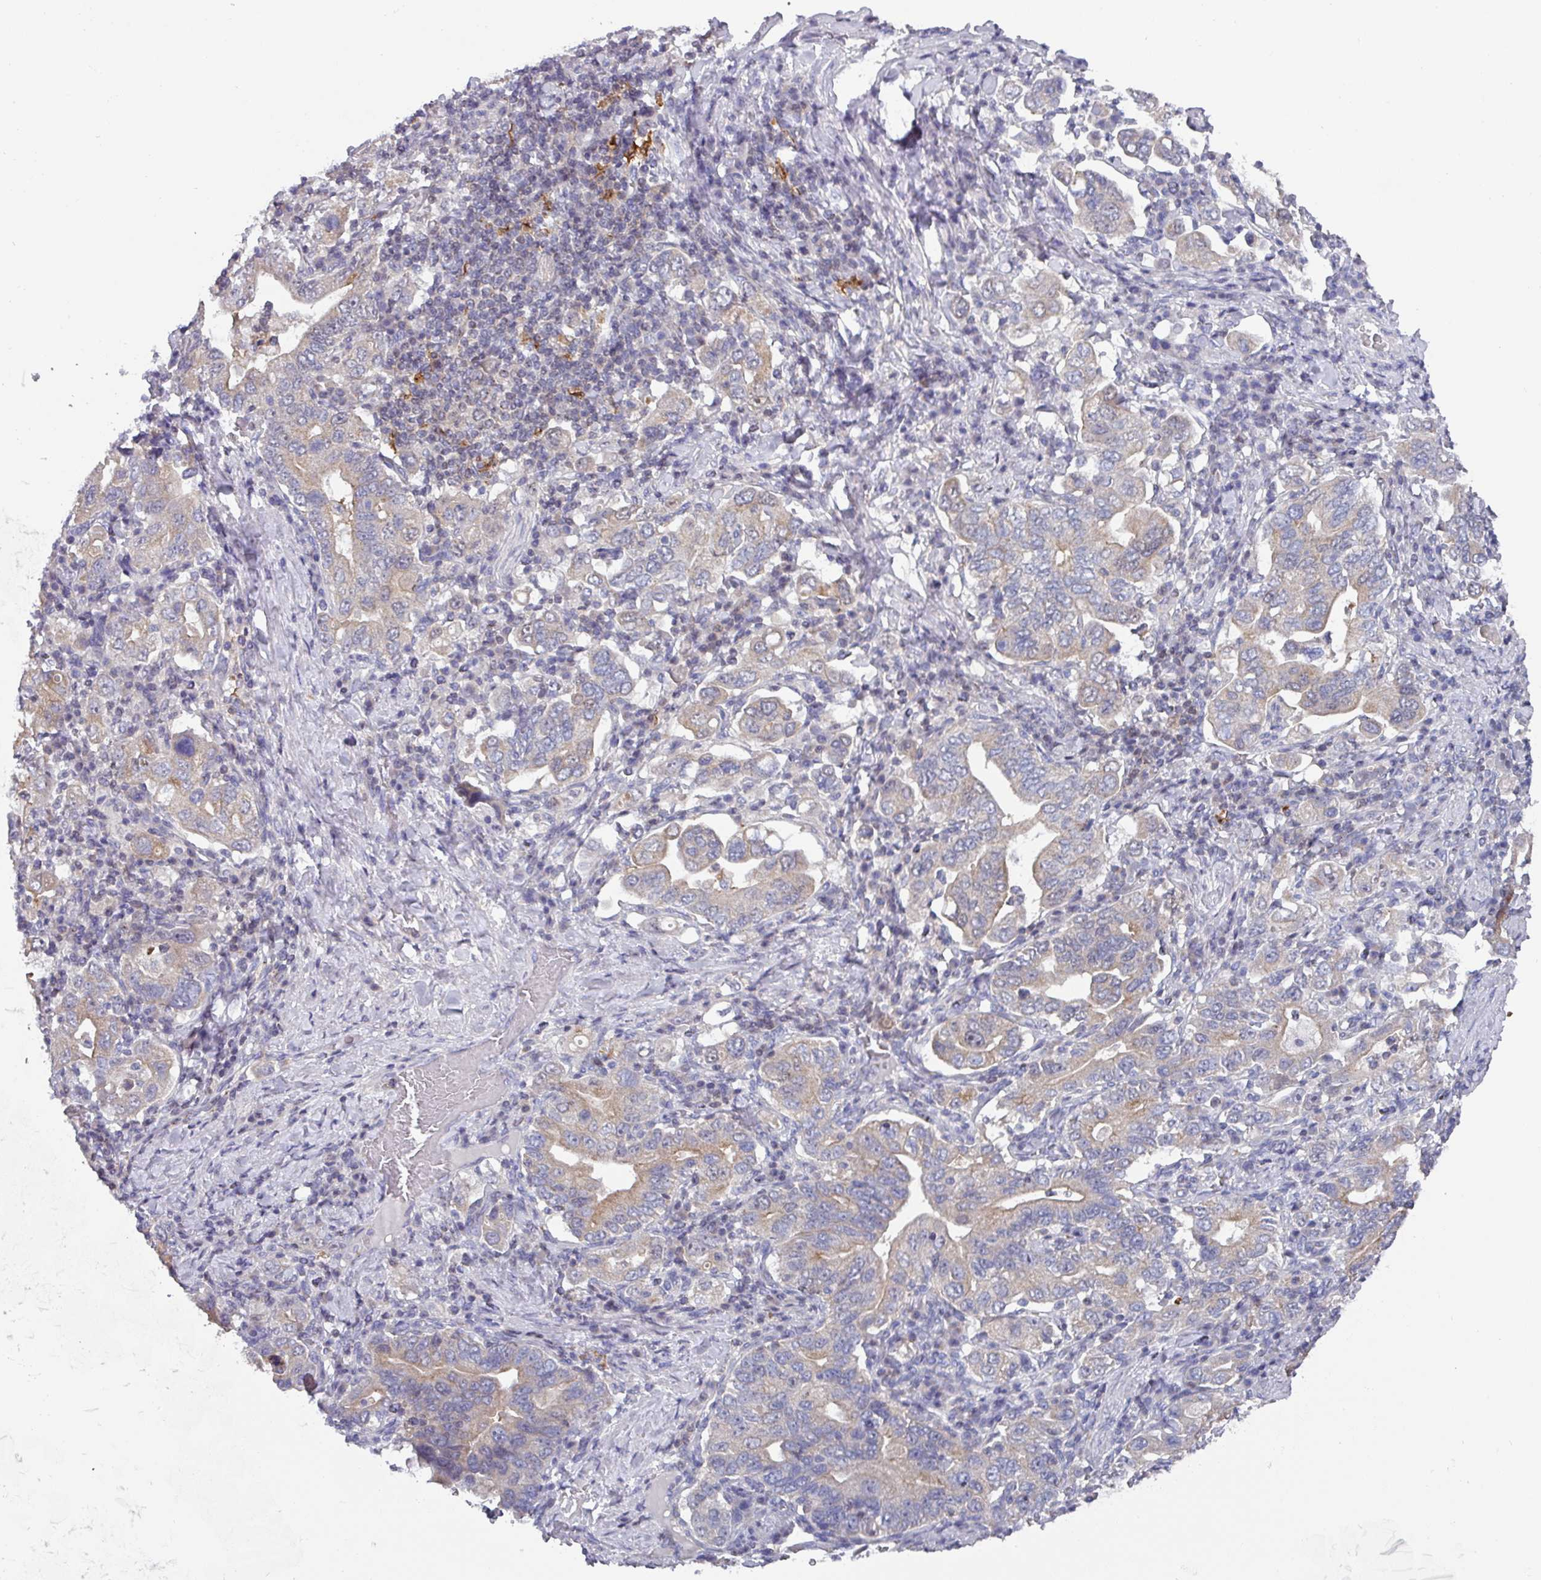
{"staining": {"intensity": "moderate", "quantity": "<25%", "location": "cytoplasmic/membranous"}, "tissue": "stomach cancer", "cell_type": "Tumor cells", "image_type": "cancer", "snomed": [{"axis": "morphology", "description": "Adenocarcinoma, NOS"}, {"axis": "topography", "description": "Stomach, upper"}, {"axis": "topography", "description": "Stomach"}], "caption": "Tumor cells display low levels of moderate cytoplasmic/membranous positivity in approximately <25% of cells in human stomach adenocarcinoma.", "gene": "DCAF12L2", "patient": {"sex": "male", "age": 62}}